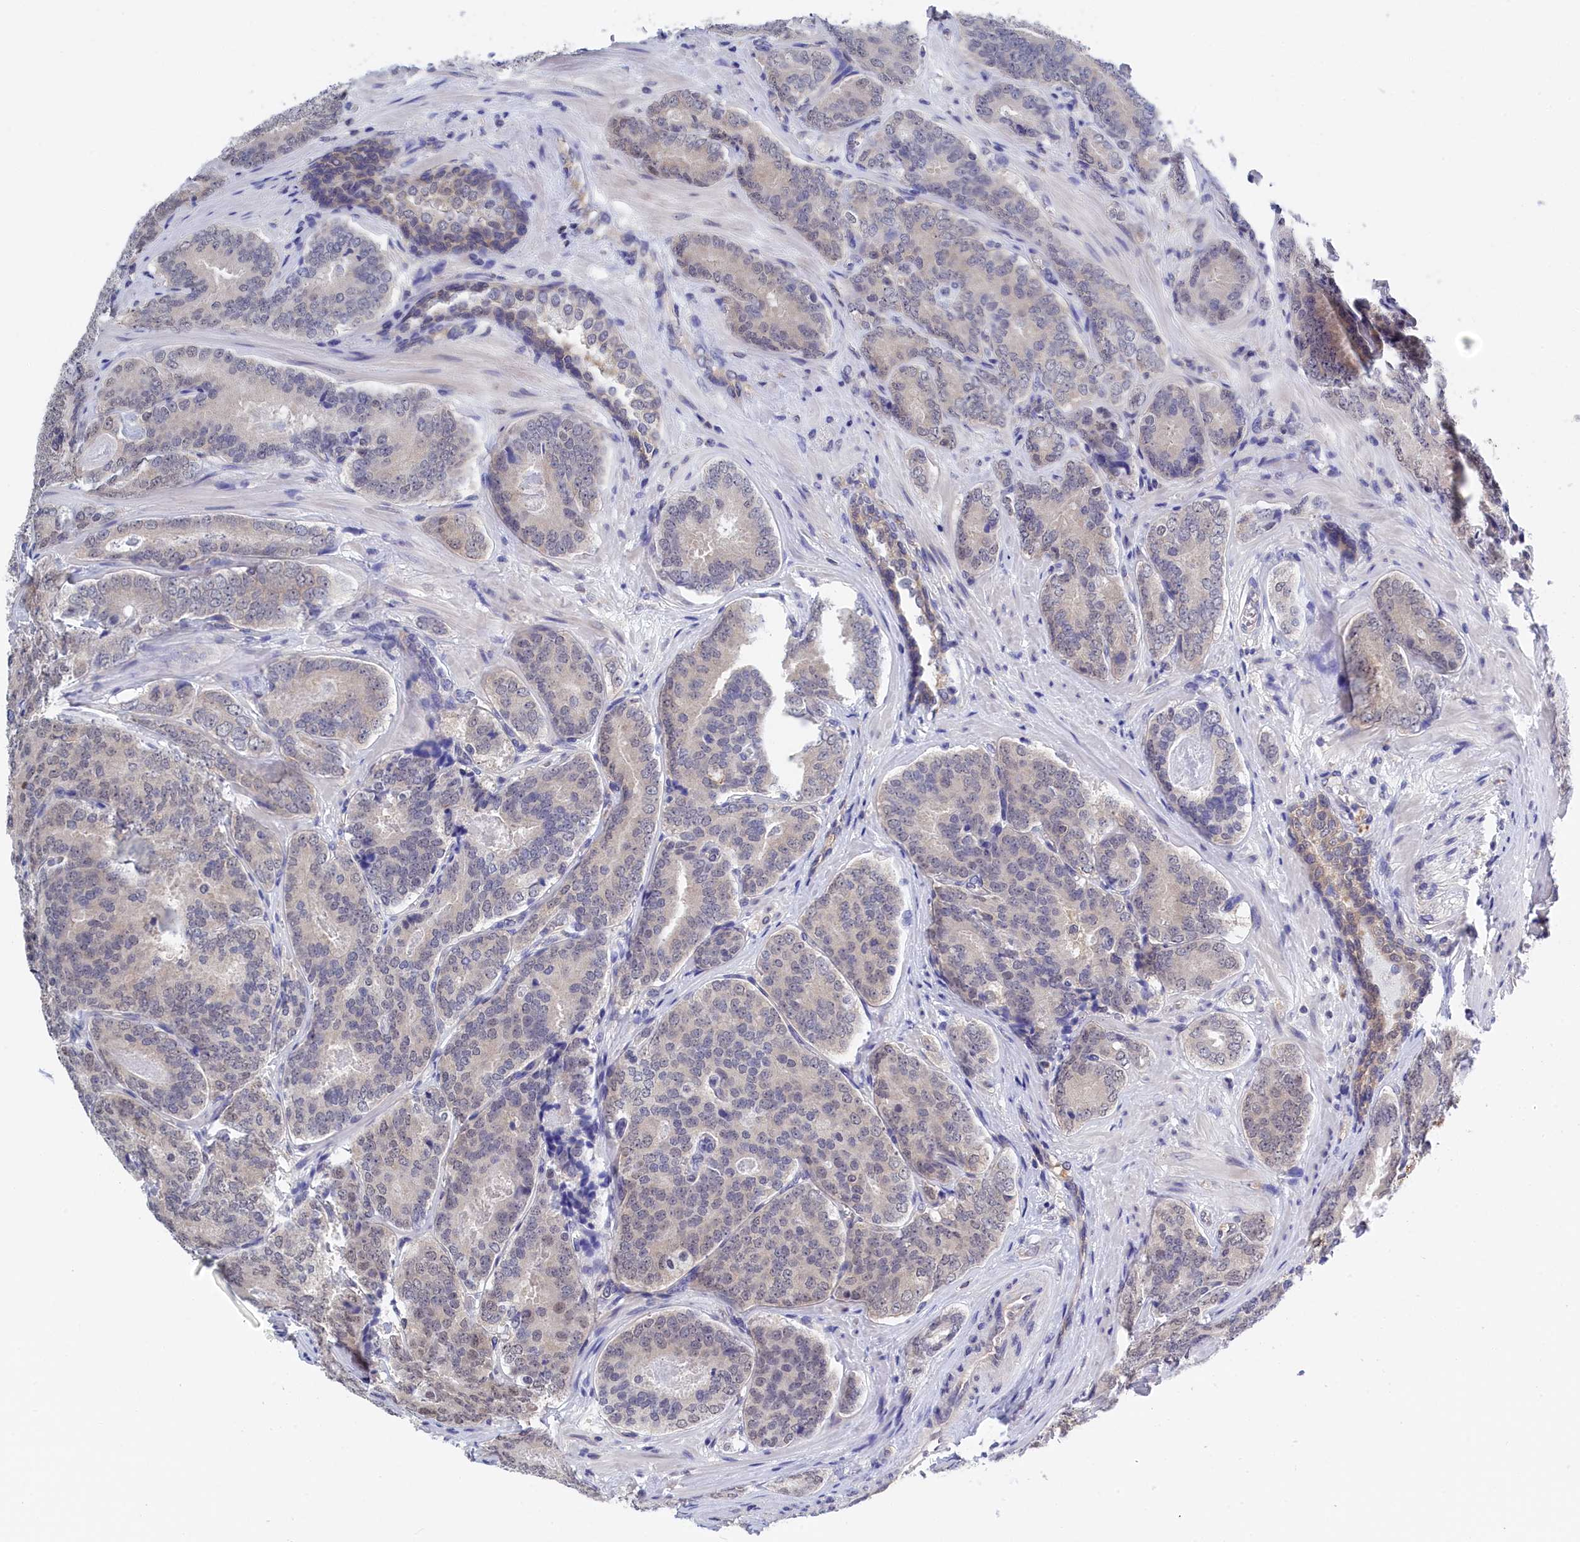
{"staining": {"intensity": "negative", "quantity": "none", "location": "none"}, "tissue": "prostate cancer", "cell_type": "Tumor cells", "image_type": "cancer", "snomed": [{"axis": "morphology", "description": "Adenocarcinoma, High grade"}, {"axis": "topography", "description": "Prostate"}], "caption": "High power microscopy histopathology image of an IHC histopathology image of prostate cancer (adenocarcinoma (high-grade)), revealing no significant expression in tumor cells.", "gene": "PGP", "patient": {"sex": "male", "age": 63}}